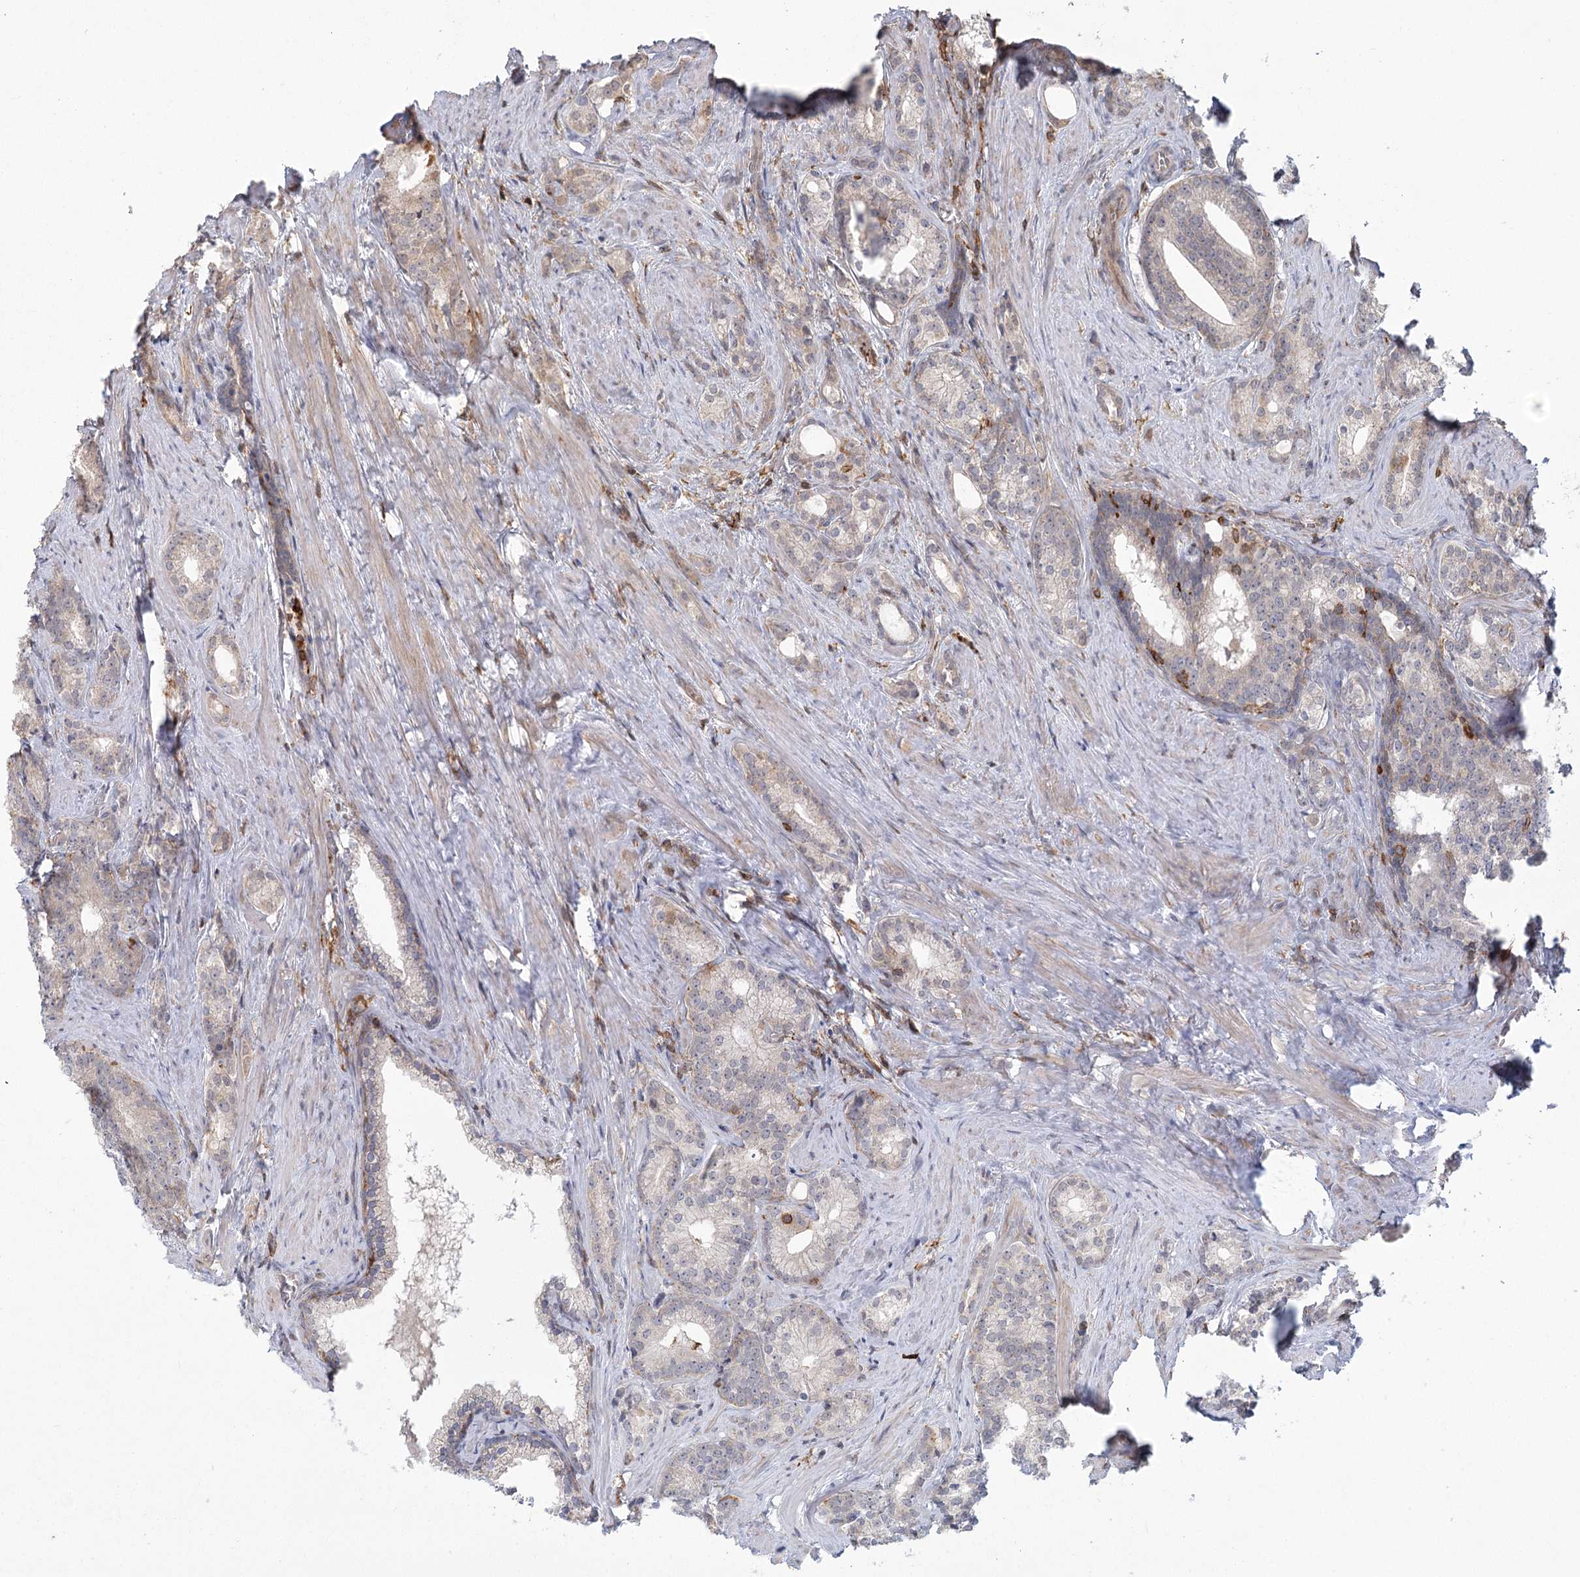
{"staining": {"intensity": "negative", "quantity": "none", "location": "none"}, "tissue": "prostate cancer", "cell_type": "Tumor cells", "image_type": "cancer", "snomed": [{"axis": "morphology", "description": "Adenocarcinoma, Low grade"}, {"axis": "topography", "description": "Prostate"}], "caption": "The micrograph exhibits no significant positivity in tumor cells of prostate cancer.", "gene": "MEPE", "patient": {"sex": "male", "age": 71}}